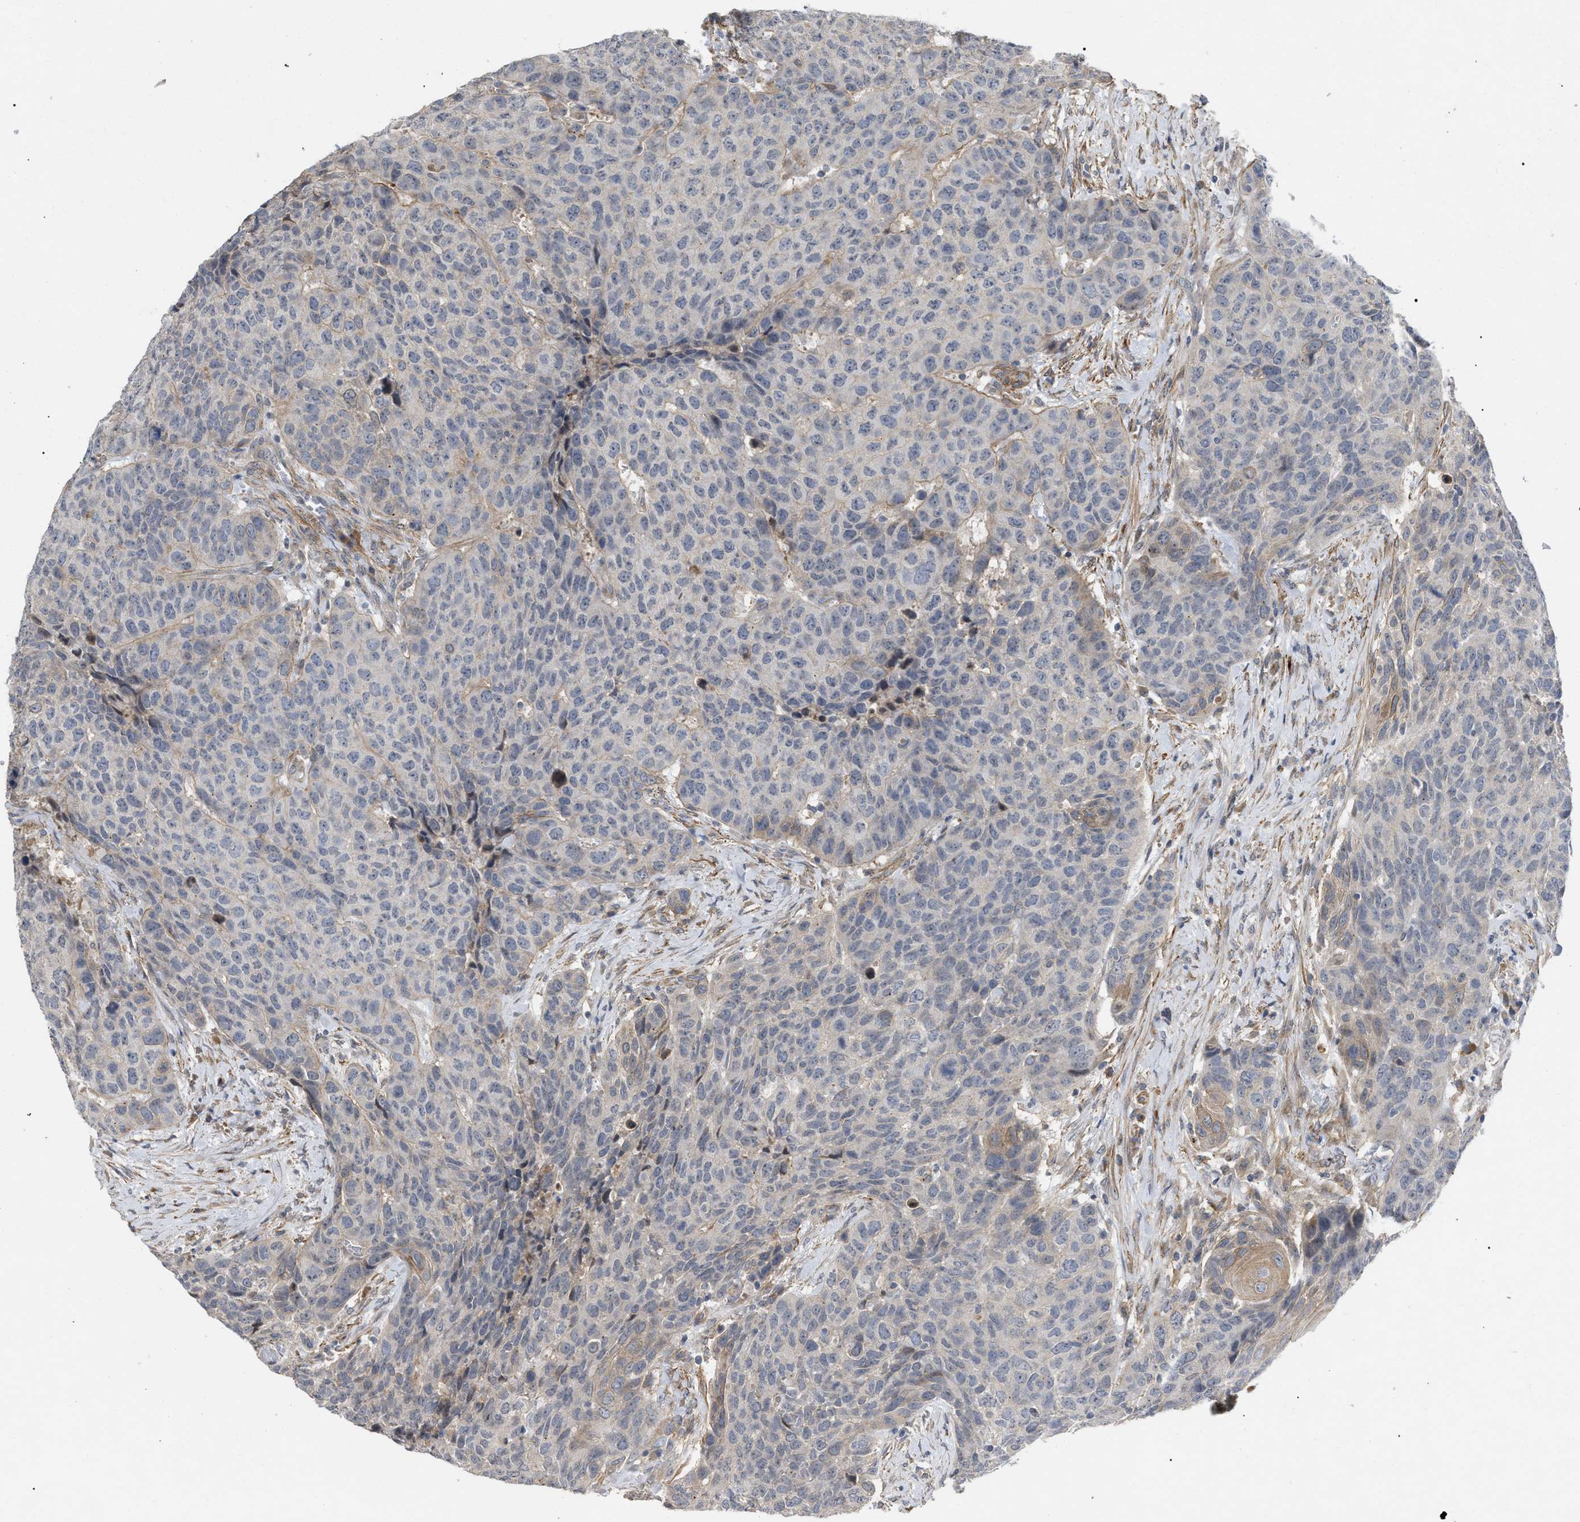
{"staining": {"intensity": "negative", "quantity": "none", "location": "none"}, "tissue": "head and neck cancer", "cell_type": "Tumor cells", "image_type": "cancer", "snomed": [{"axis": "morphology", "description": "Squamous cell carcinoma, NOS"}, {"axis": "topography", "description": "Head-Neck"}], "caption": "A histopathology image of human squamous cell carcinoma (head and neck) is negative for staining in tumor cells. The staining was performed using DAB (3,3'-diaminobenzidine) to visualize the protein expression in brown, while the nuclei were stained in blue with hematoxylin (Magnification: 20x).", "gene": "ST6GALNAC6", "patient": {"sex": "male", "age": 66}}